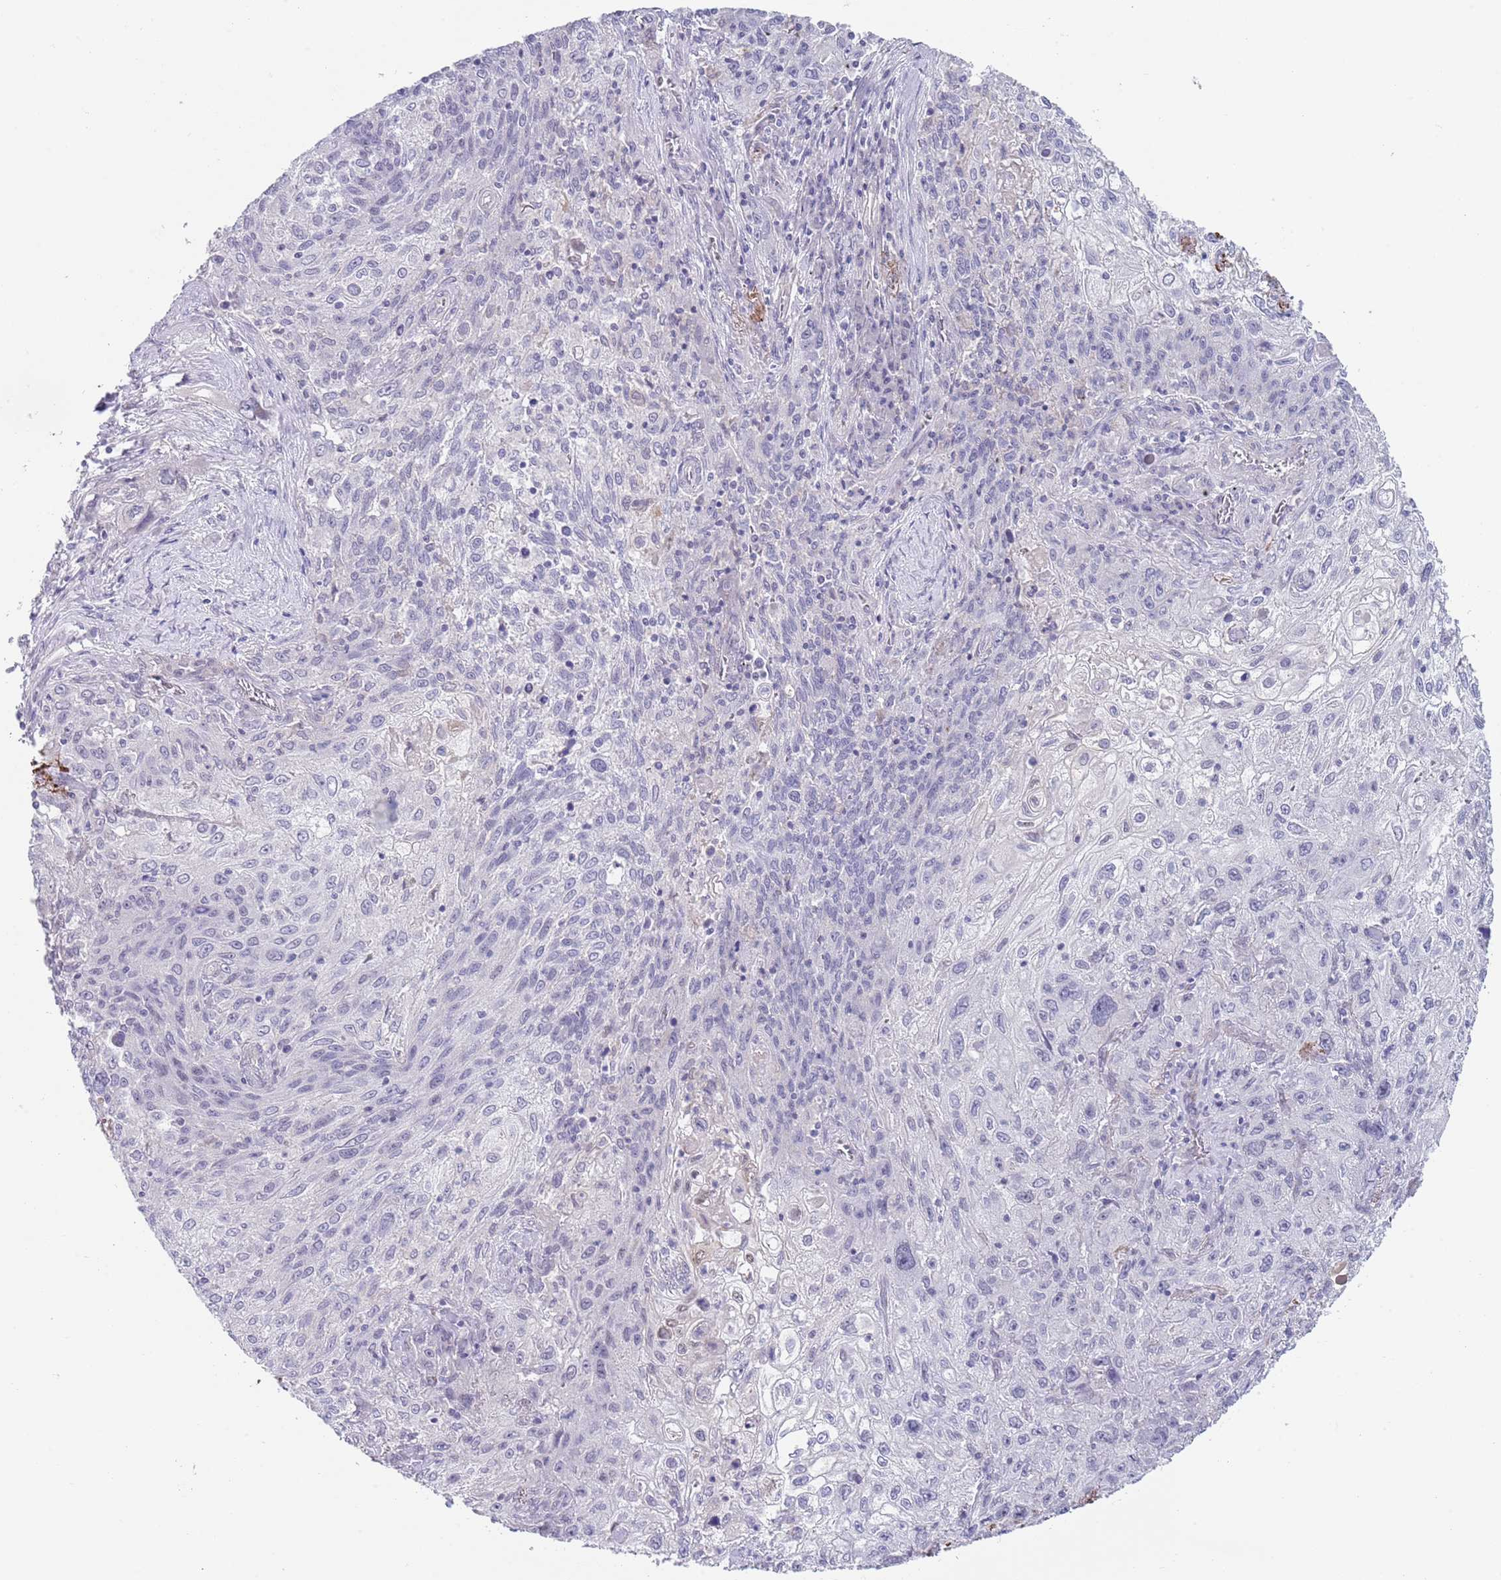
{"staining": {"intensity": "negative", "quantity": "none", "location": "none"}, "tissue": "lung cancer", "cell_type": "Tumor cells", "image_type": "cancer", "snomed": [{"axis": "morphology", "description": "Squamous cell carcinoma, NOS"}, {"axis": "topography", "description": "Lung"}], "caption": "The immunohistochemistry micrograph has no significant expression in tumor cells of lung cancer (squamous cell carcinoma) tissue. The staining is performed using DAB brown chromogen with nuclei counter-stained in using hematoxylin.", "gene": "RNF169", "patient": {"sex": "female", "age": 69}}